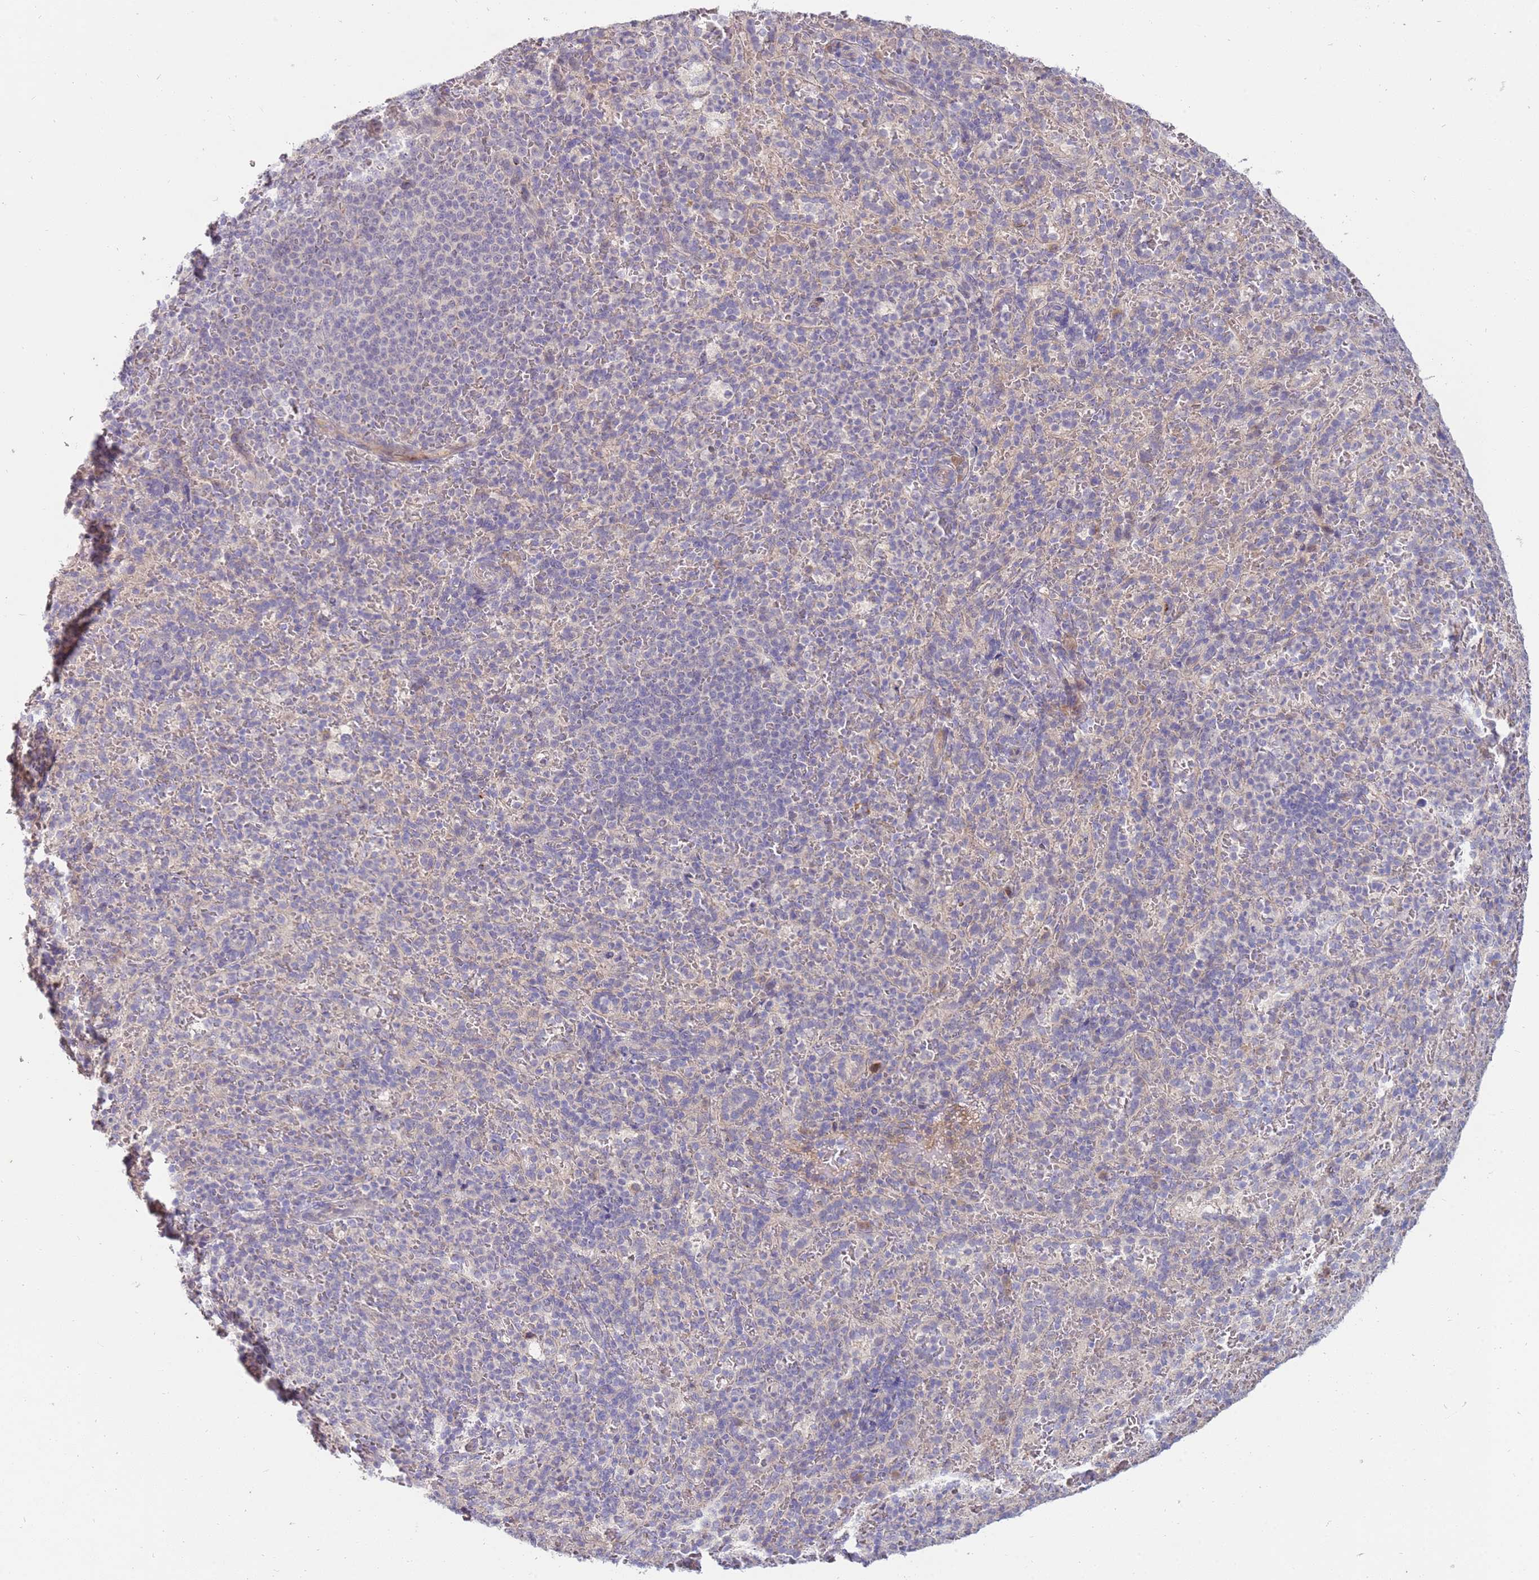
{"staining": {"intensity": "negative", "quantity": "none", "location": "none"}, "tissue": "spleen", "cell_type": "Cells in red pulp", "image_type": "normal", "snomed": [{"axis": "morphology", "description": "Normal tissue, NOS"}, {"axis": "topography", "description": "Spleen"}], "caption": "The micrograph demonstrates no significant staining in cells in red pulp of spleen. (DAB immunohistochemistry (IHC) visualized using brightfield microscopy, high magnification).", "gene": "NMUR2", "patient": {"sex": "female", "age": 21}}